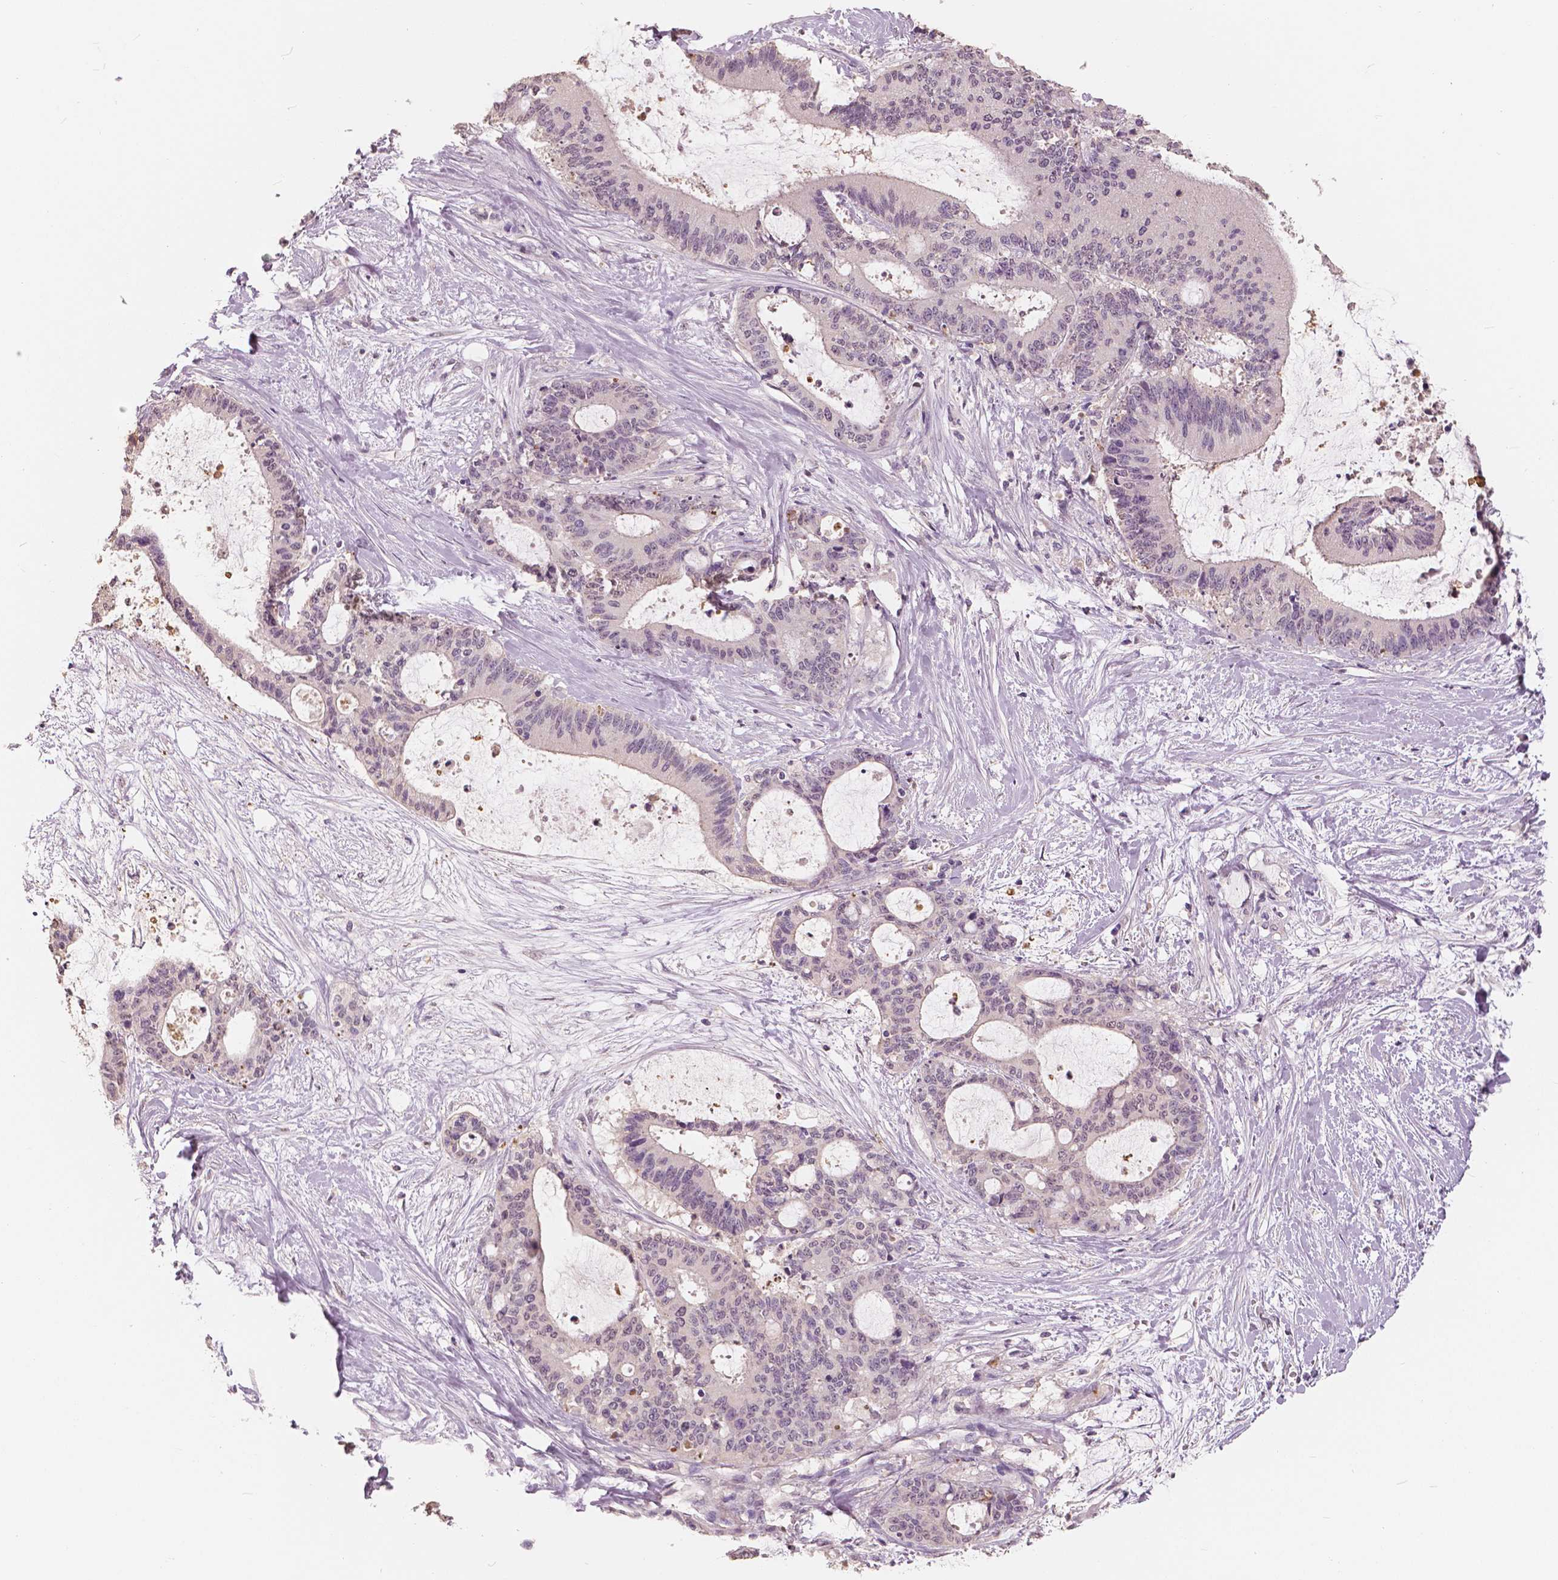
{"staining": {"intensity": "weak", "quantity": "<25%", "location": "cytoplasmic/membranous"}, "tissue": "liver cancer", "cell_type": "Tumor cells", "image_type": "cancer", "snomed": [{"axis": "morphology", "description": "Cholangiocarcinoma"}, {"axis": "topography", "description": "Liver"}], "caption": "High magnification brightfield microscopy of liver cancer stained with DAB (3,3'-diaminobenzidine) (brown) and counterstained with hematoxylin (blue): tumor cells show no significant expression.", "gene": "SAT2", "patient": {"sex": "female", "age": 73}}